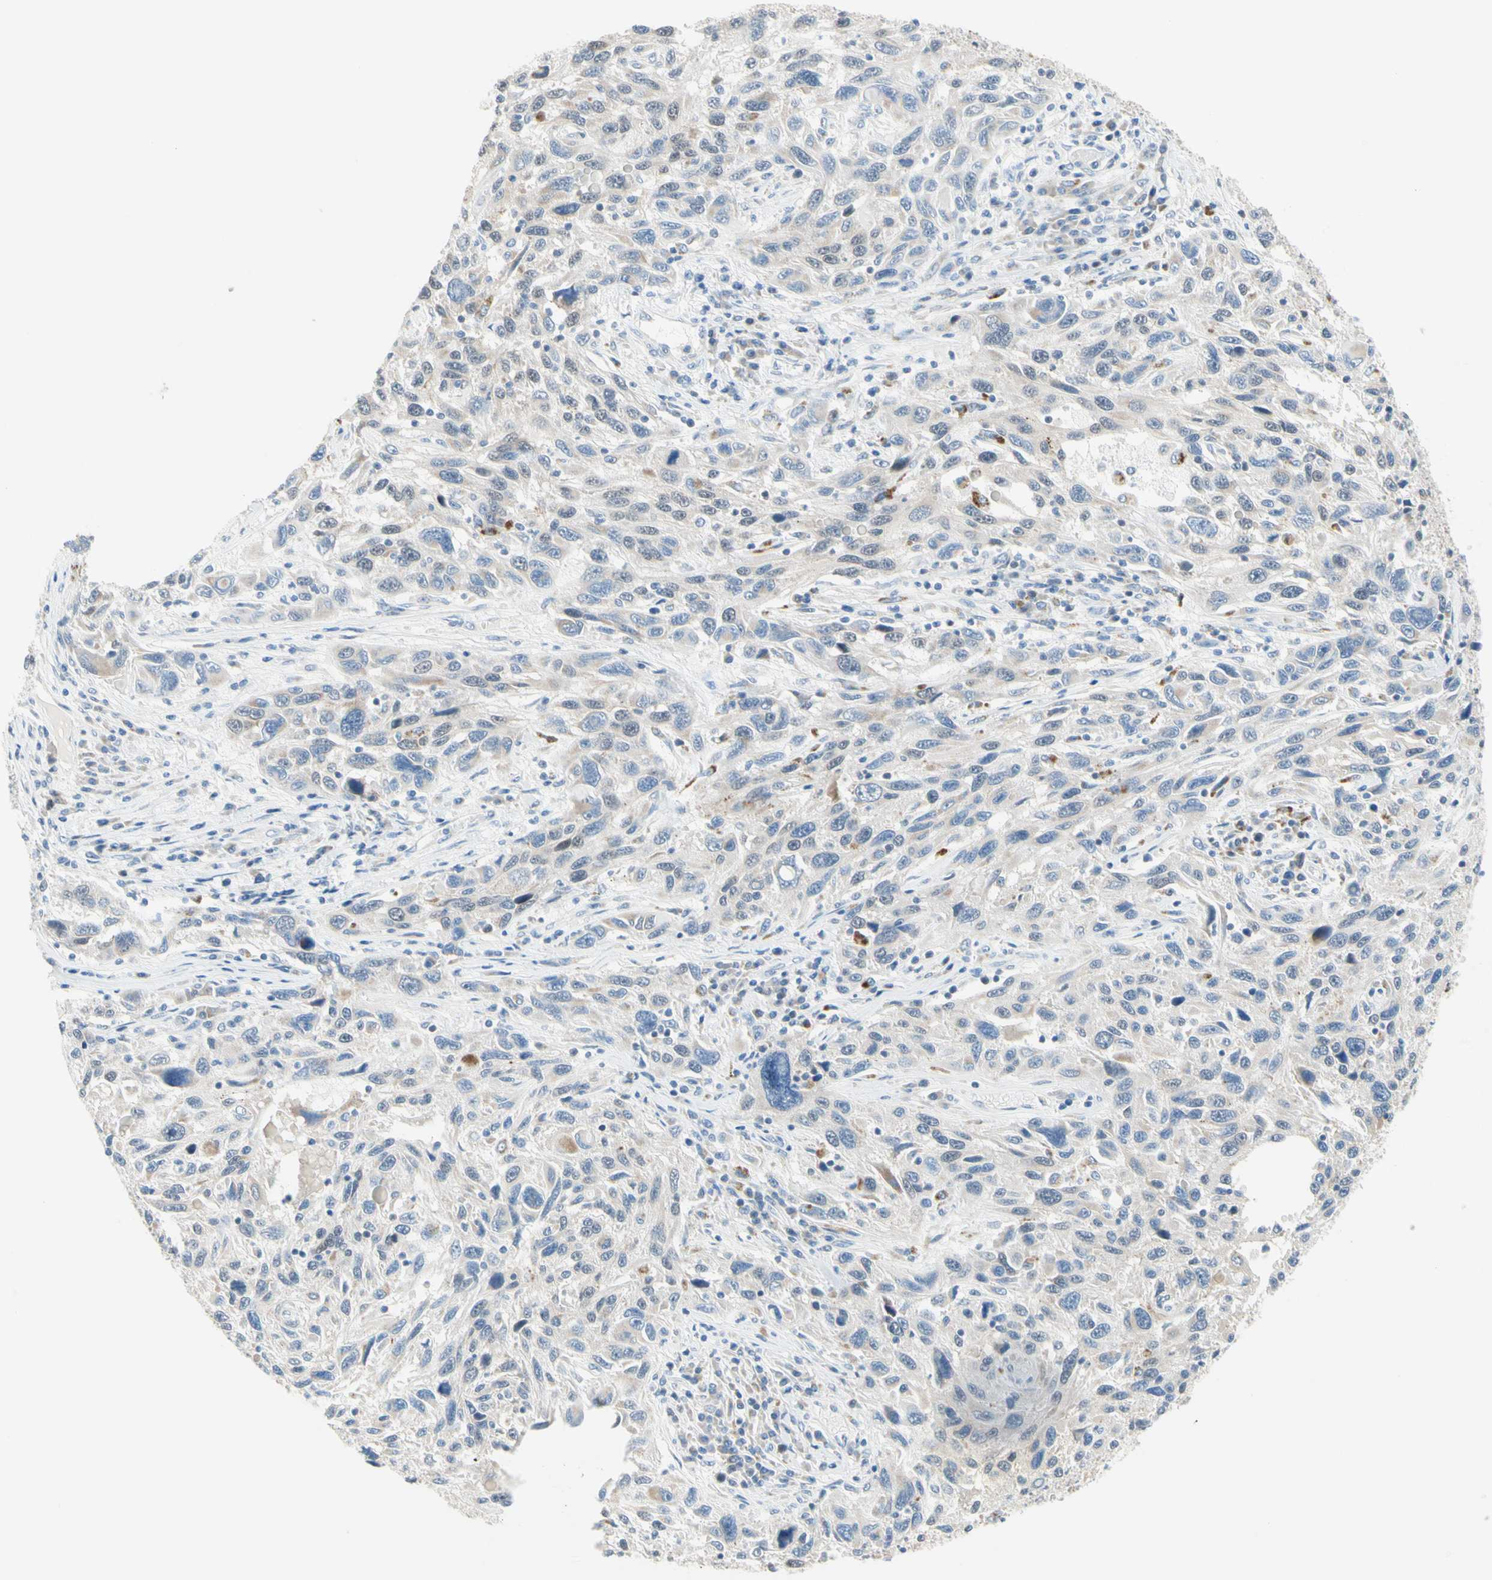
{"staining": {"intensity": "weak", "quantity": "25%-75%", "location": "cytoplasmic/membranous"}, "tissue": "melanoma", "cell_type": "Tumor cells", "image_type": "cancer", "snomed": [{"axis": "morphology", "description": "Malignant melanoma, NOS"}, {"axis": "topography", "description": "Skin"}], "caption": "Protein positivity by immunohistochemistry demonstrates weak cytoplasmic/membranous staining in about 25%-75% of tumor cells in melanoma.", "gene": "MFF", "patient": {"sex": "male", "age": 53}}